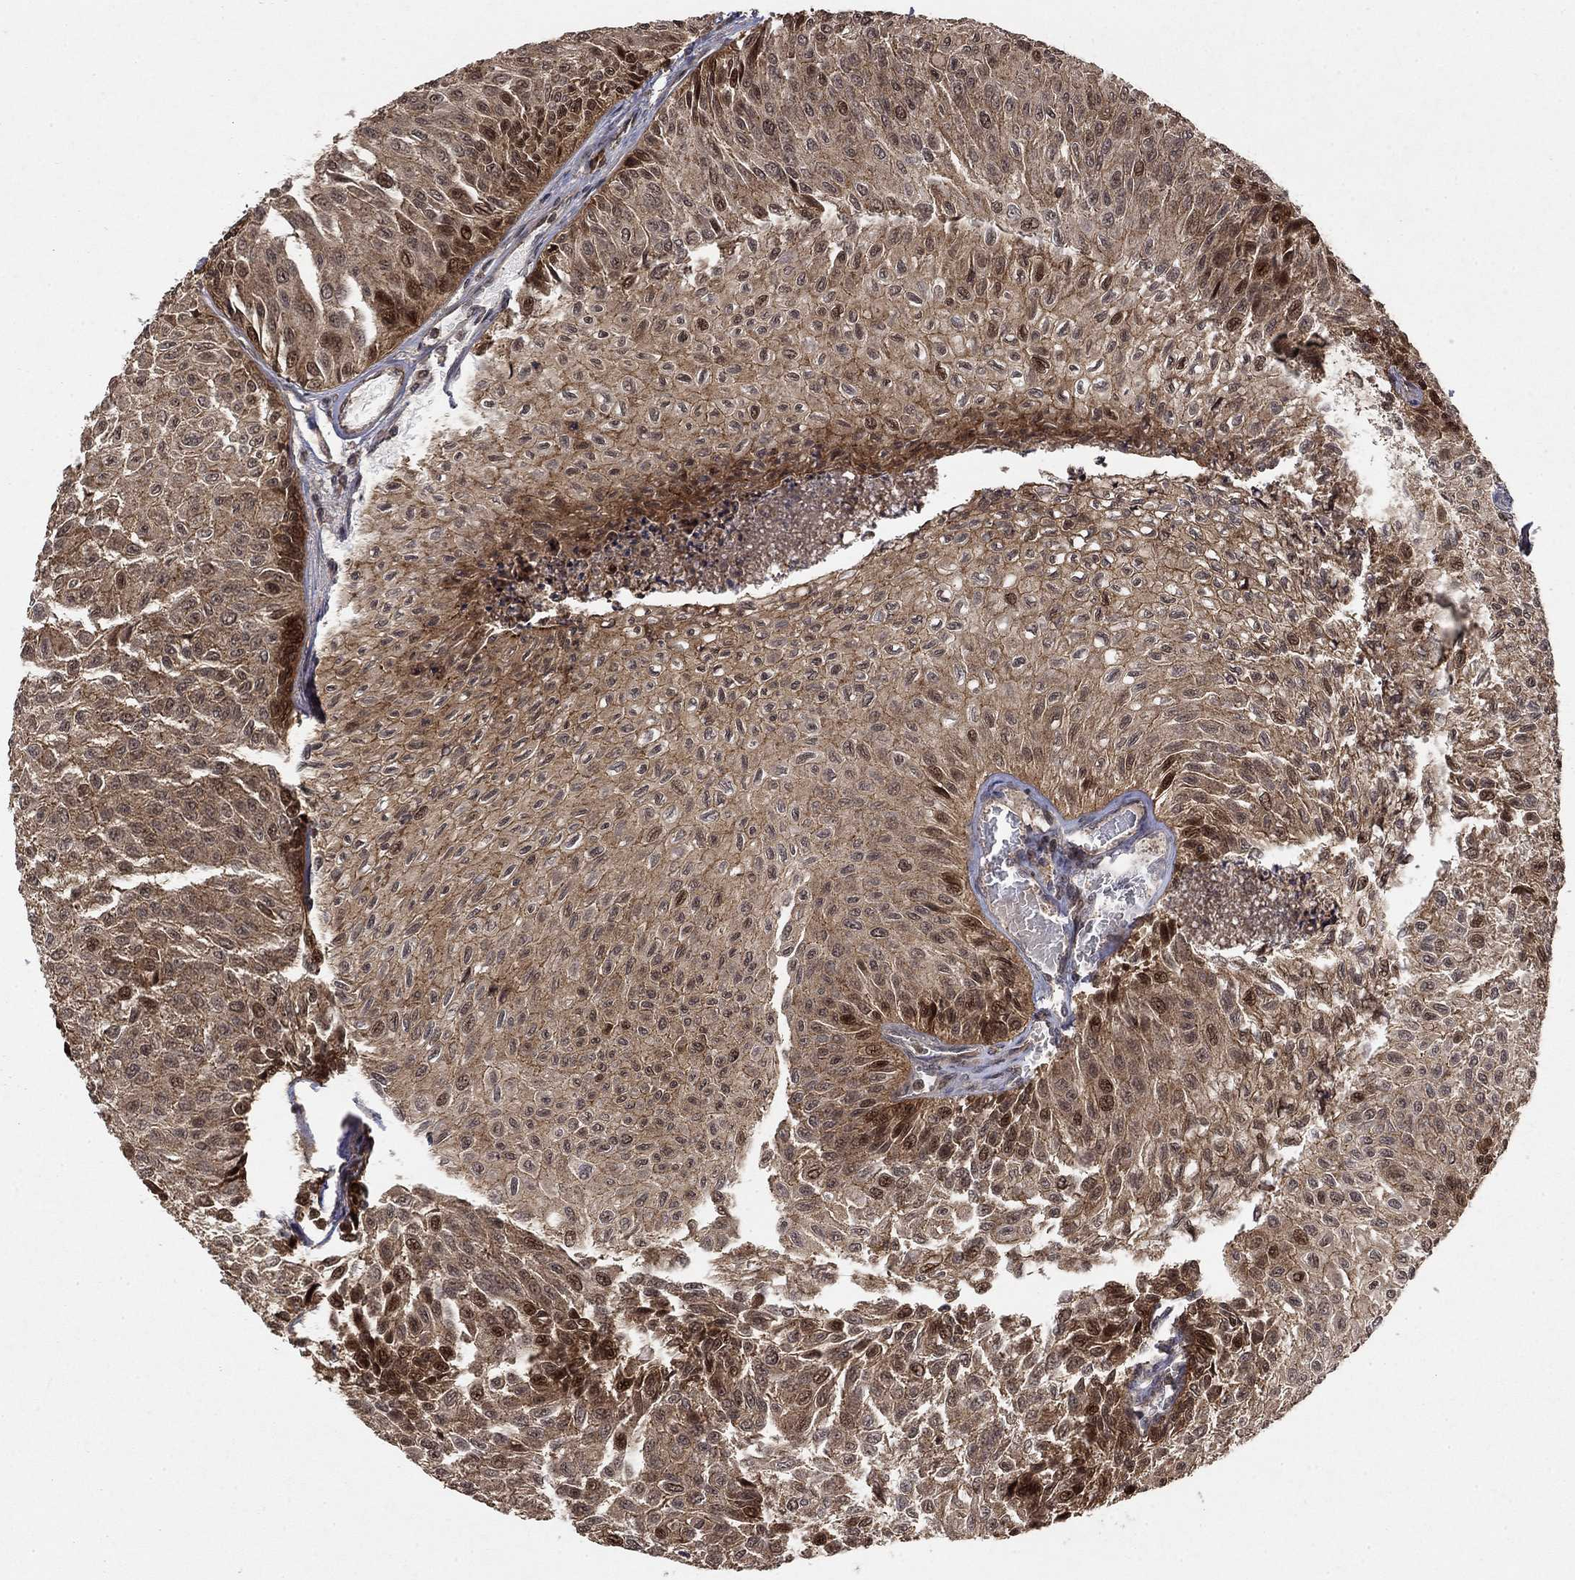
{"staining": {"intensity": "strong", "quantity": "<25%", "location": "cytoplasmic/membranous,nuclear"}, "tissue": "urothelial cancer", "cell_type": "Tumor cells", "image_type": "cancer", "snomed": [{"axis": "morphology", "description": "Urothelial carcinoma, Low grade"}, {"axis": "topography", "description": "Urinary bladder"}], "caption": "Brown immunohistochemical staining in human urothelial cancer reveals strong cytoplasmic/membranous and nuclear expression in about <25% of tumor cells.", "gene": "CCDC66", "patient": {"sex": "male", "age": 78}}